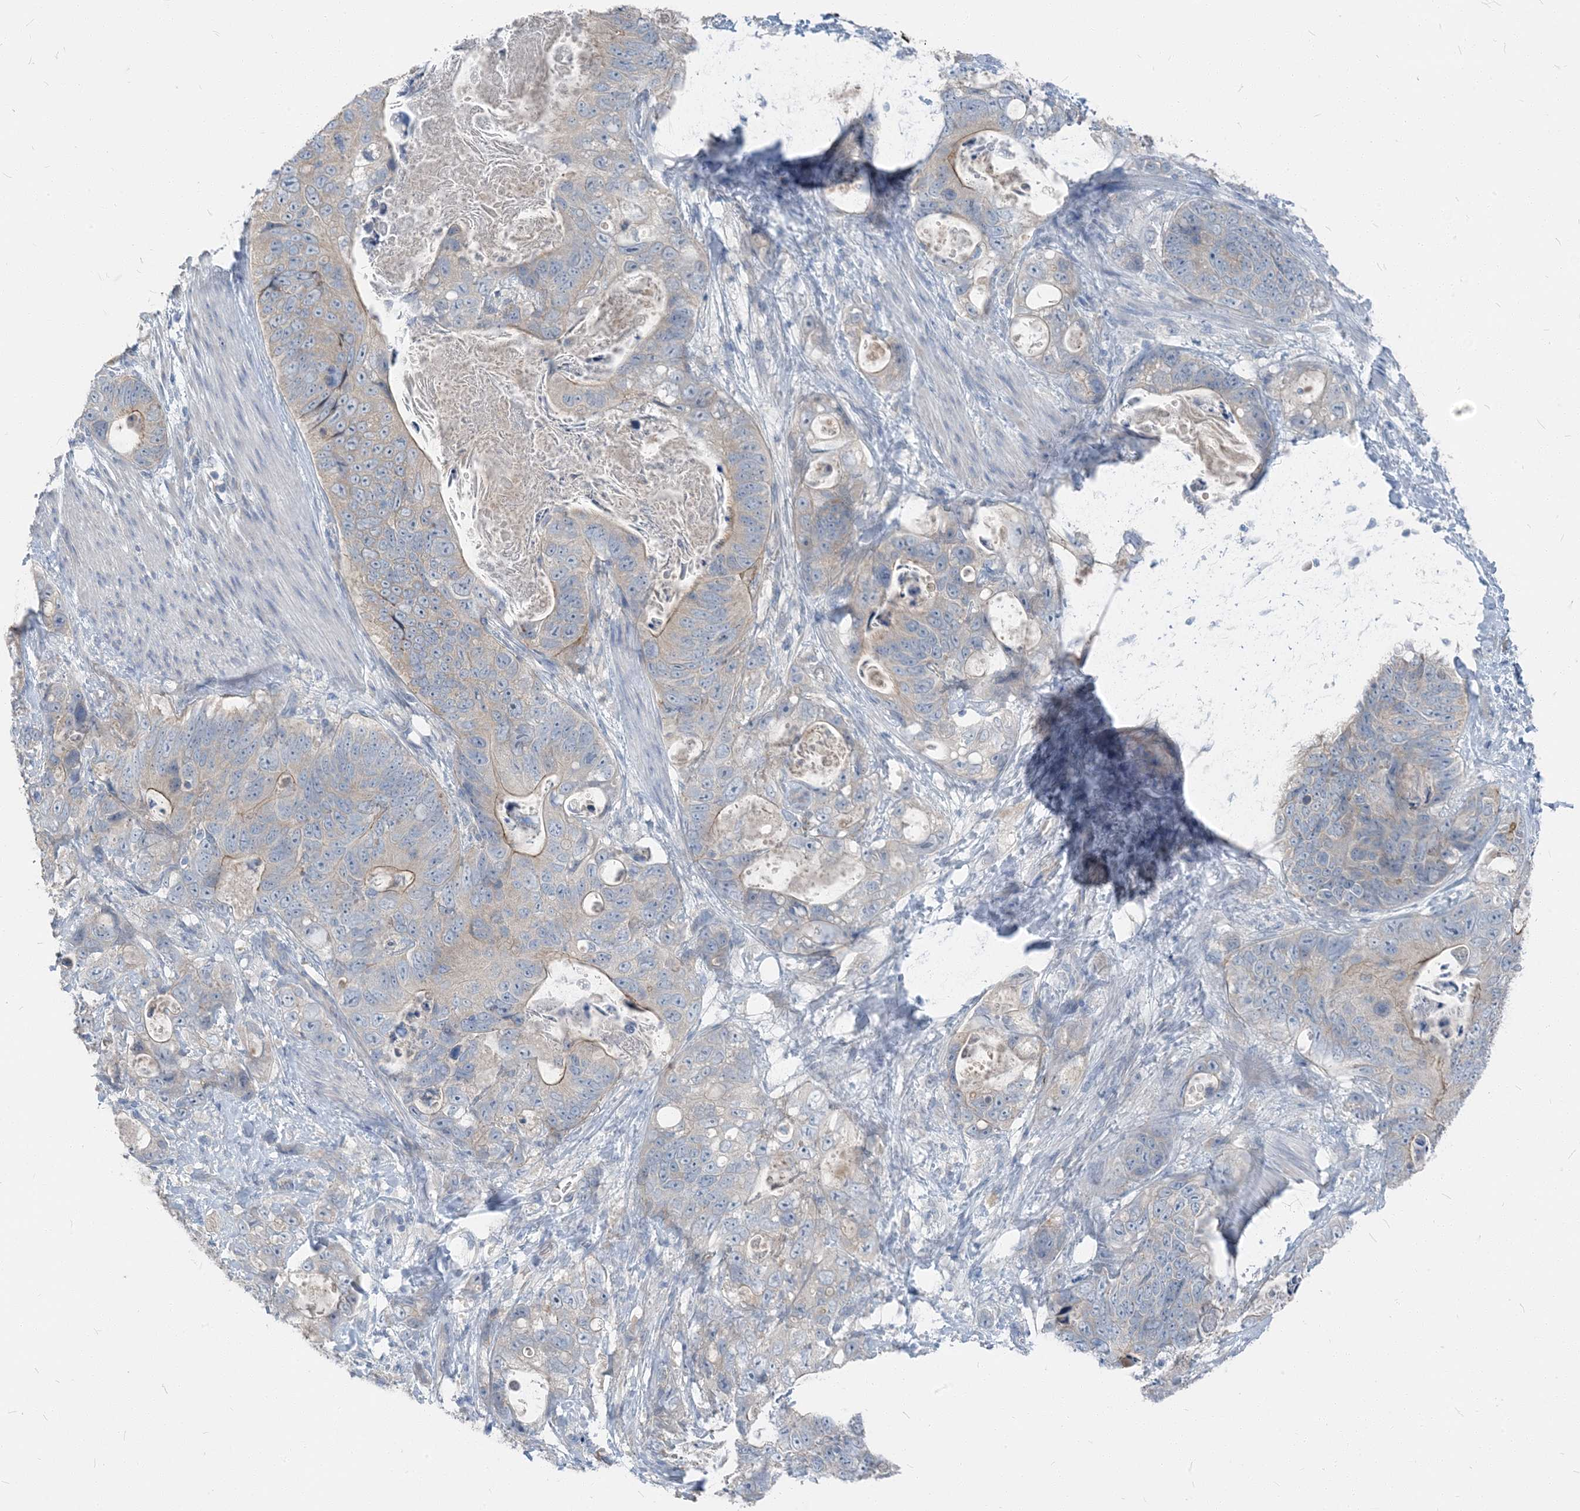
{"staining": {"intensity": "weak", "quantity": "<25%", "location": "cytoplasmic/membranous"}, "tissue": "stomach cancer", "cell_type": "Tumor cells", "image_type": "cancer", "snomed": [{"axis": "morphology", "description": "Normal tissue, NOS"}, {"axis": "morphology", "description": "Adenocarcinoma, NOS"}, {"axis": "topography", "description": "Stomach"}], "caption": "Micrograph shows no significant protein staining in tumor cells of stomach cancer (adenocarcinoma). The staining is performed using DAB brown chromogen with nuclei counter-stained in using hematoxylin.", "gene": "NCOA7", "patient": {"sex": "female", "age": 89}}